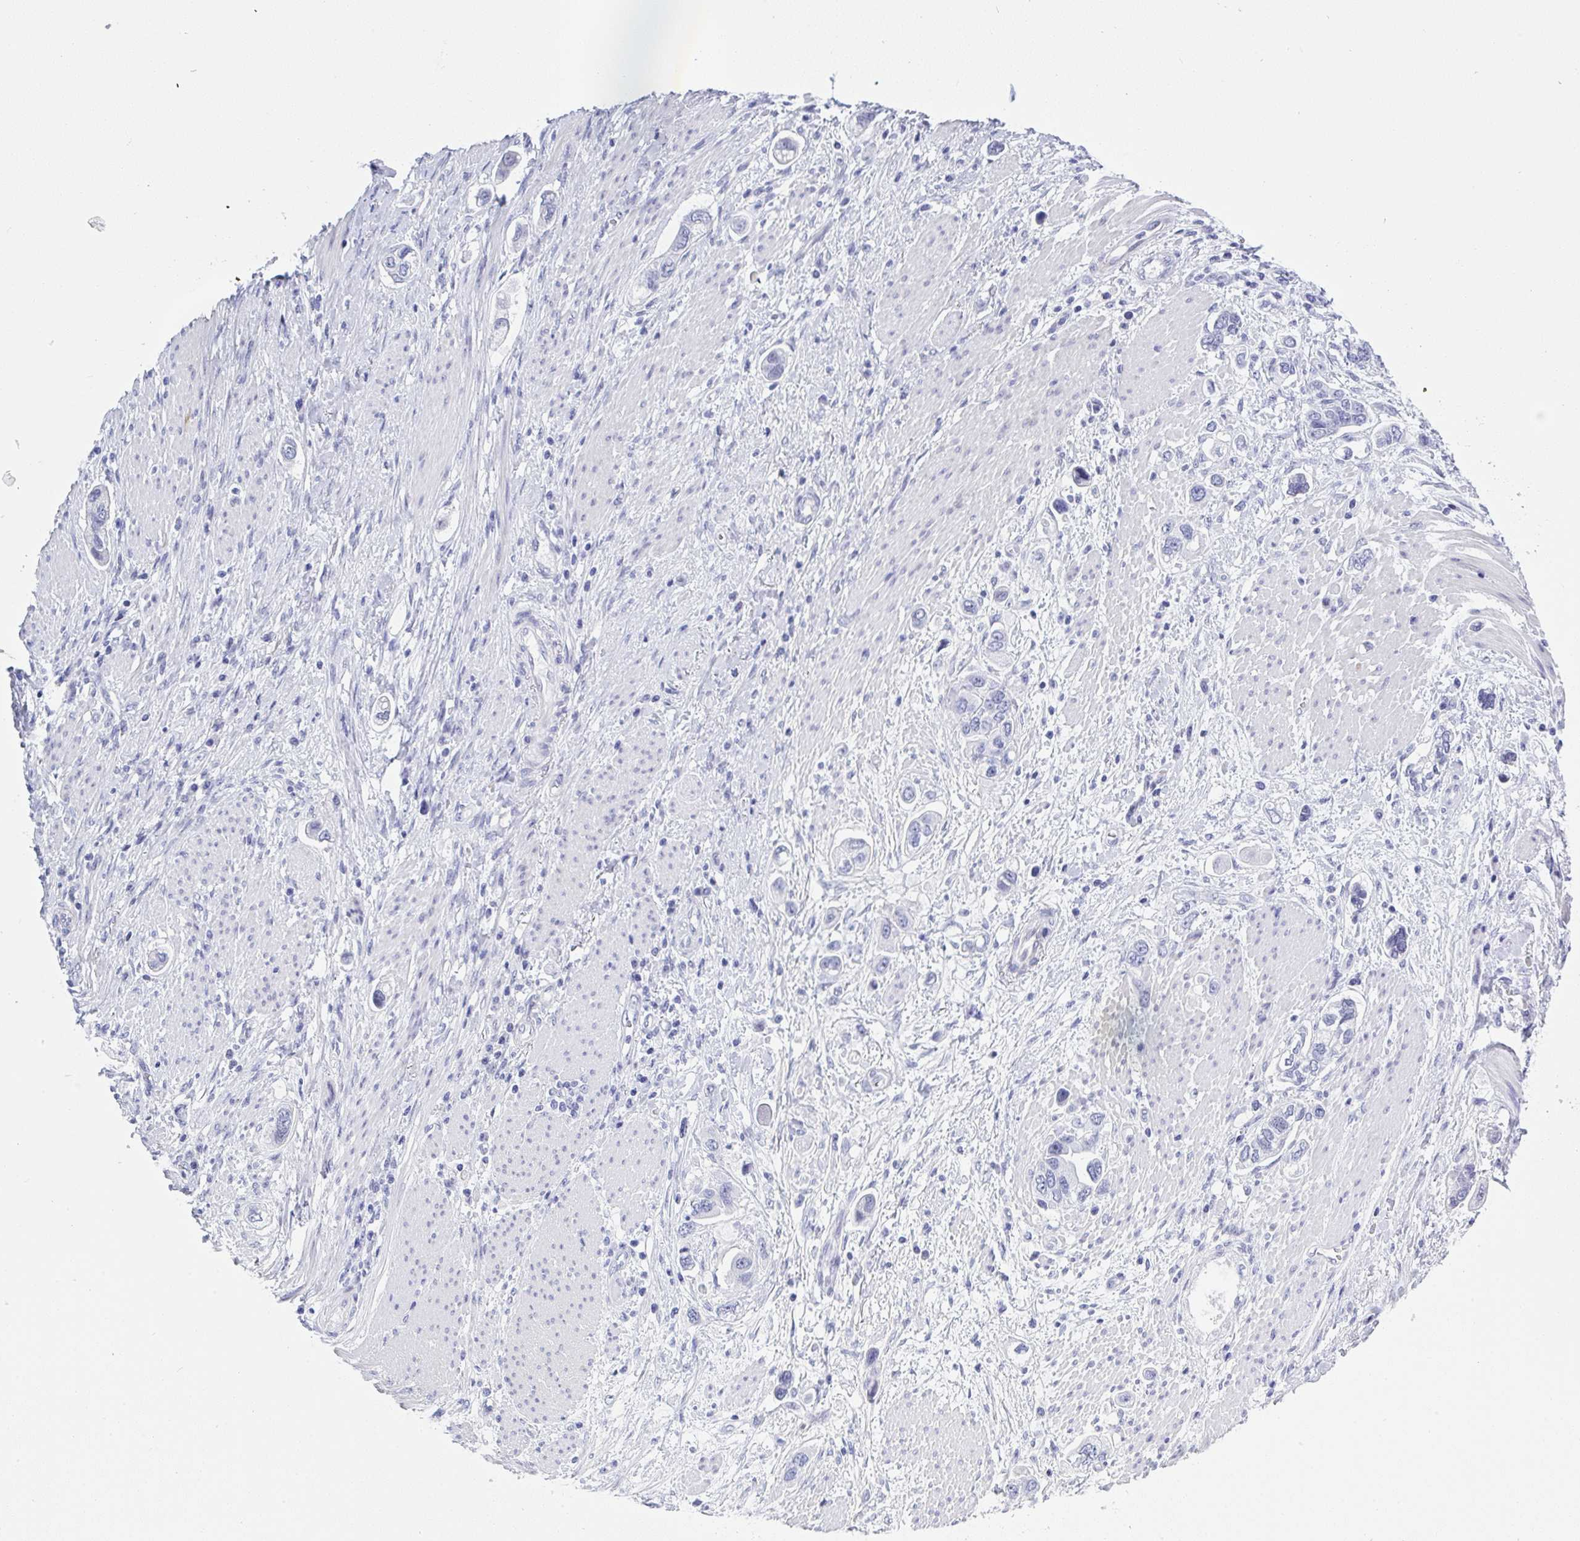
{"staining": {"intensity": "negative", "quantity": "none", "location": "none"}, "tissue": "stomach cancer", "cell_type": "Tumor cells", "image_type": "cancer", "snomed": [{"axis": "morphology", "description": "Adenocarcinoma, NOS"}, {"axis": "topography", "description": "Stomach, lower"}], "caption": "This is a image of immunohistochemistry (IHC) staining of adenocarcinoma (stomach), which shows no positivity in tumor cells.", "gene": "MFSD4A", "patient": {"sex": "female", "age": 93}}